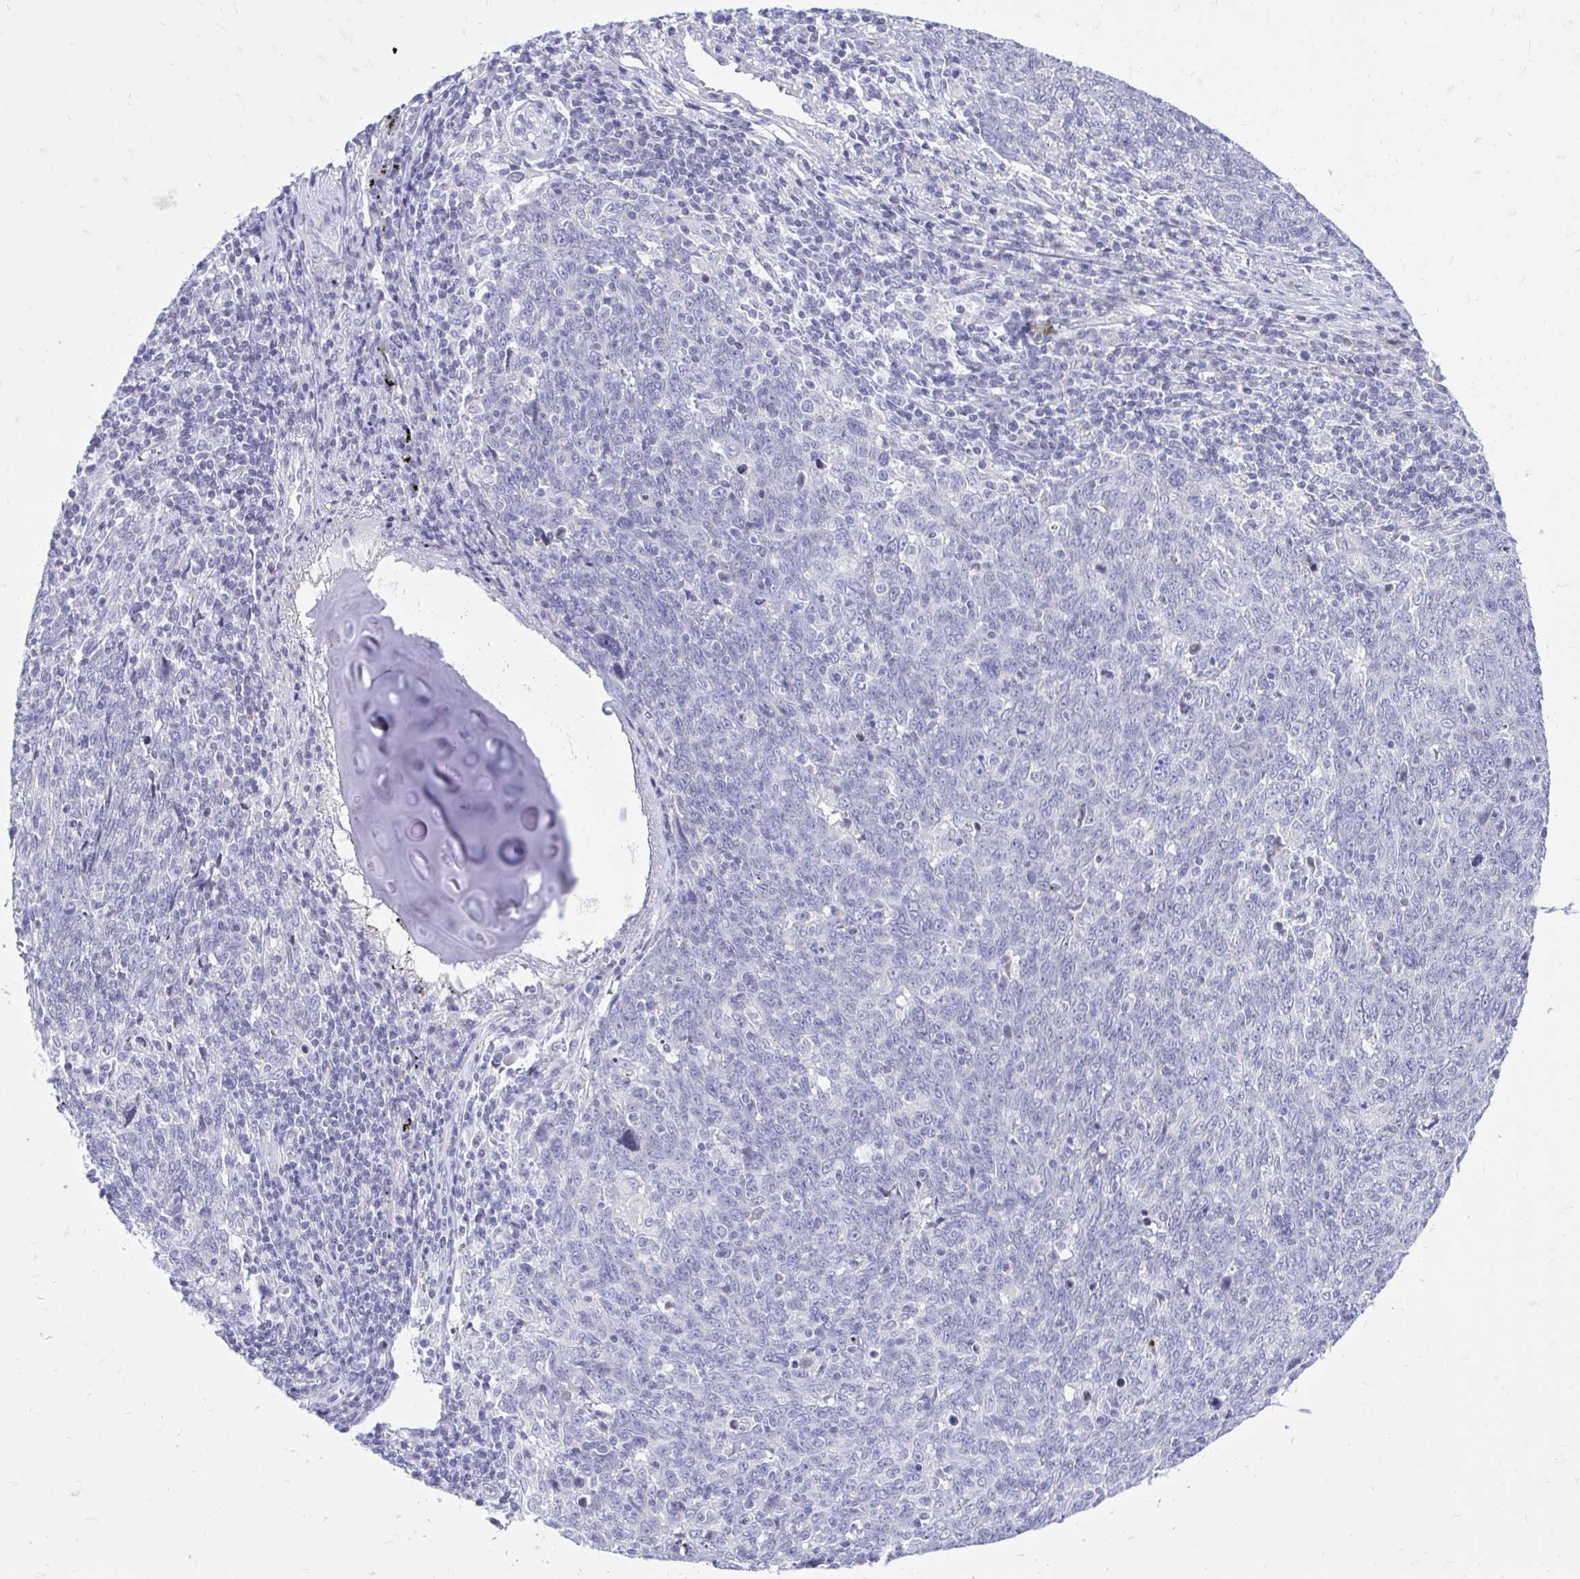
{"staining": {"intensity": "negative", "quantity": "none", "location": "none"}, "tissue": "lung cancer", "cell_type": "Tumor cells", "image_type": "cancer", "snomed": [{"axis": "morphology", "description": "Squamous cell carcinoma, NOS"}, {"axis": "topography", "description": "Lung"}], "caption": "IHC of squamous cell carcinoma (lung) reveals no positivity in tumor cells.", "gene": "GABRA1", "patient": {"sex": "female", "age": 72}}